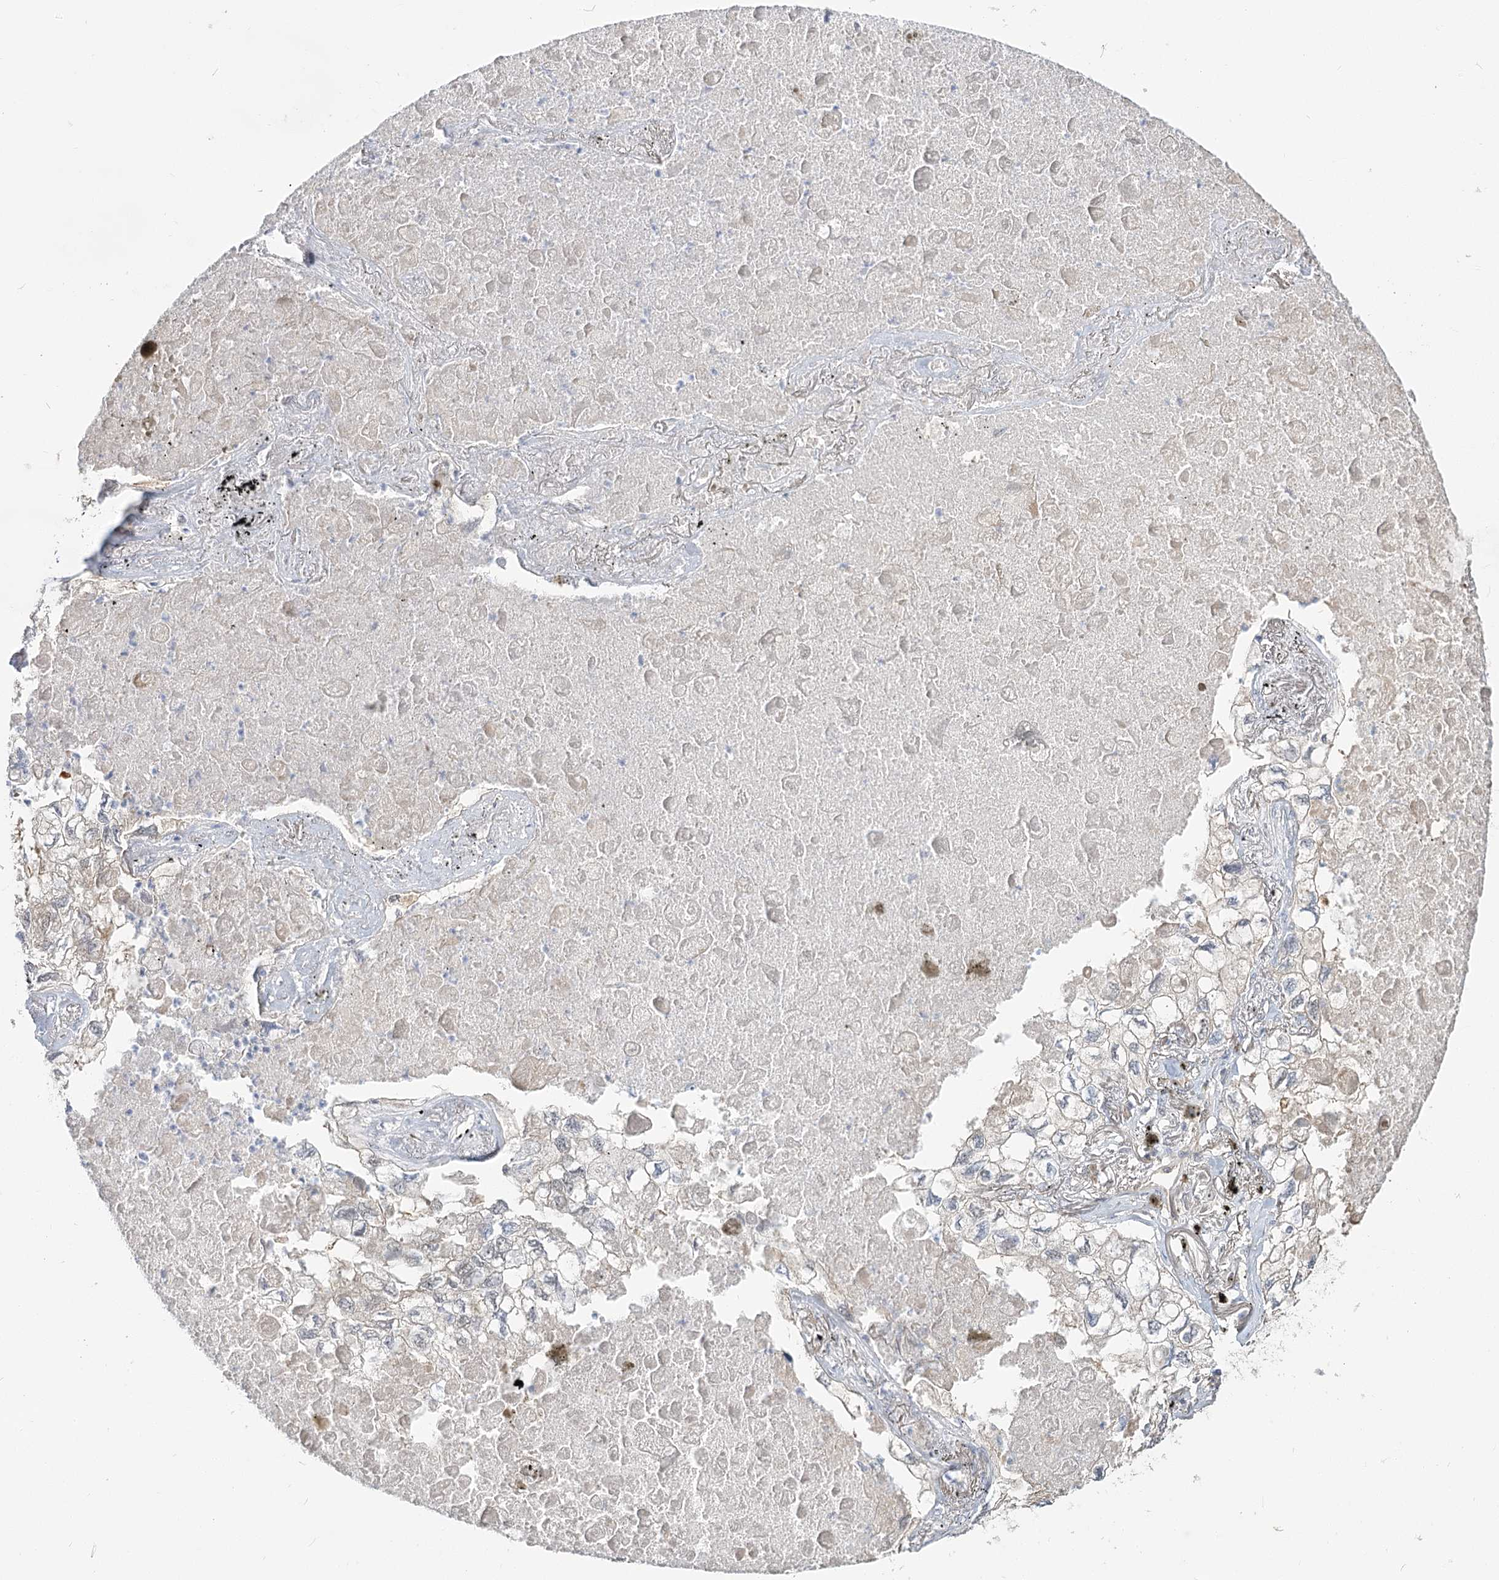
{"staining": {"intensity": "negative", "quantity": "none", "location": "none"}, "tissue": "lung cancer", "cell_type": "Tumor cells", "image_type": "cancer", "snomed": [{"axis": "morphology", "description": "Adenocarcinoma, NOS"}, {"axis": "topography", "description": "Lung"}], "caption": "Histopathology image shows no protein positivity in tumor cells of adenocarcinoma (lung) tissue. The staining was performed using DAB (3,3'-diaminobenzidine) to visualize the protein expression in brown, while the nuclei were stained in blue with hematoxylin (Magnification: 20x).", "gene": "GUCY2C", "patient": {"sex": "male", "age": 65}}